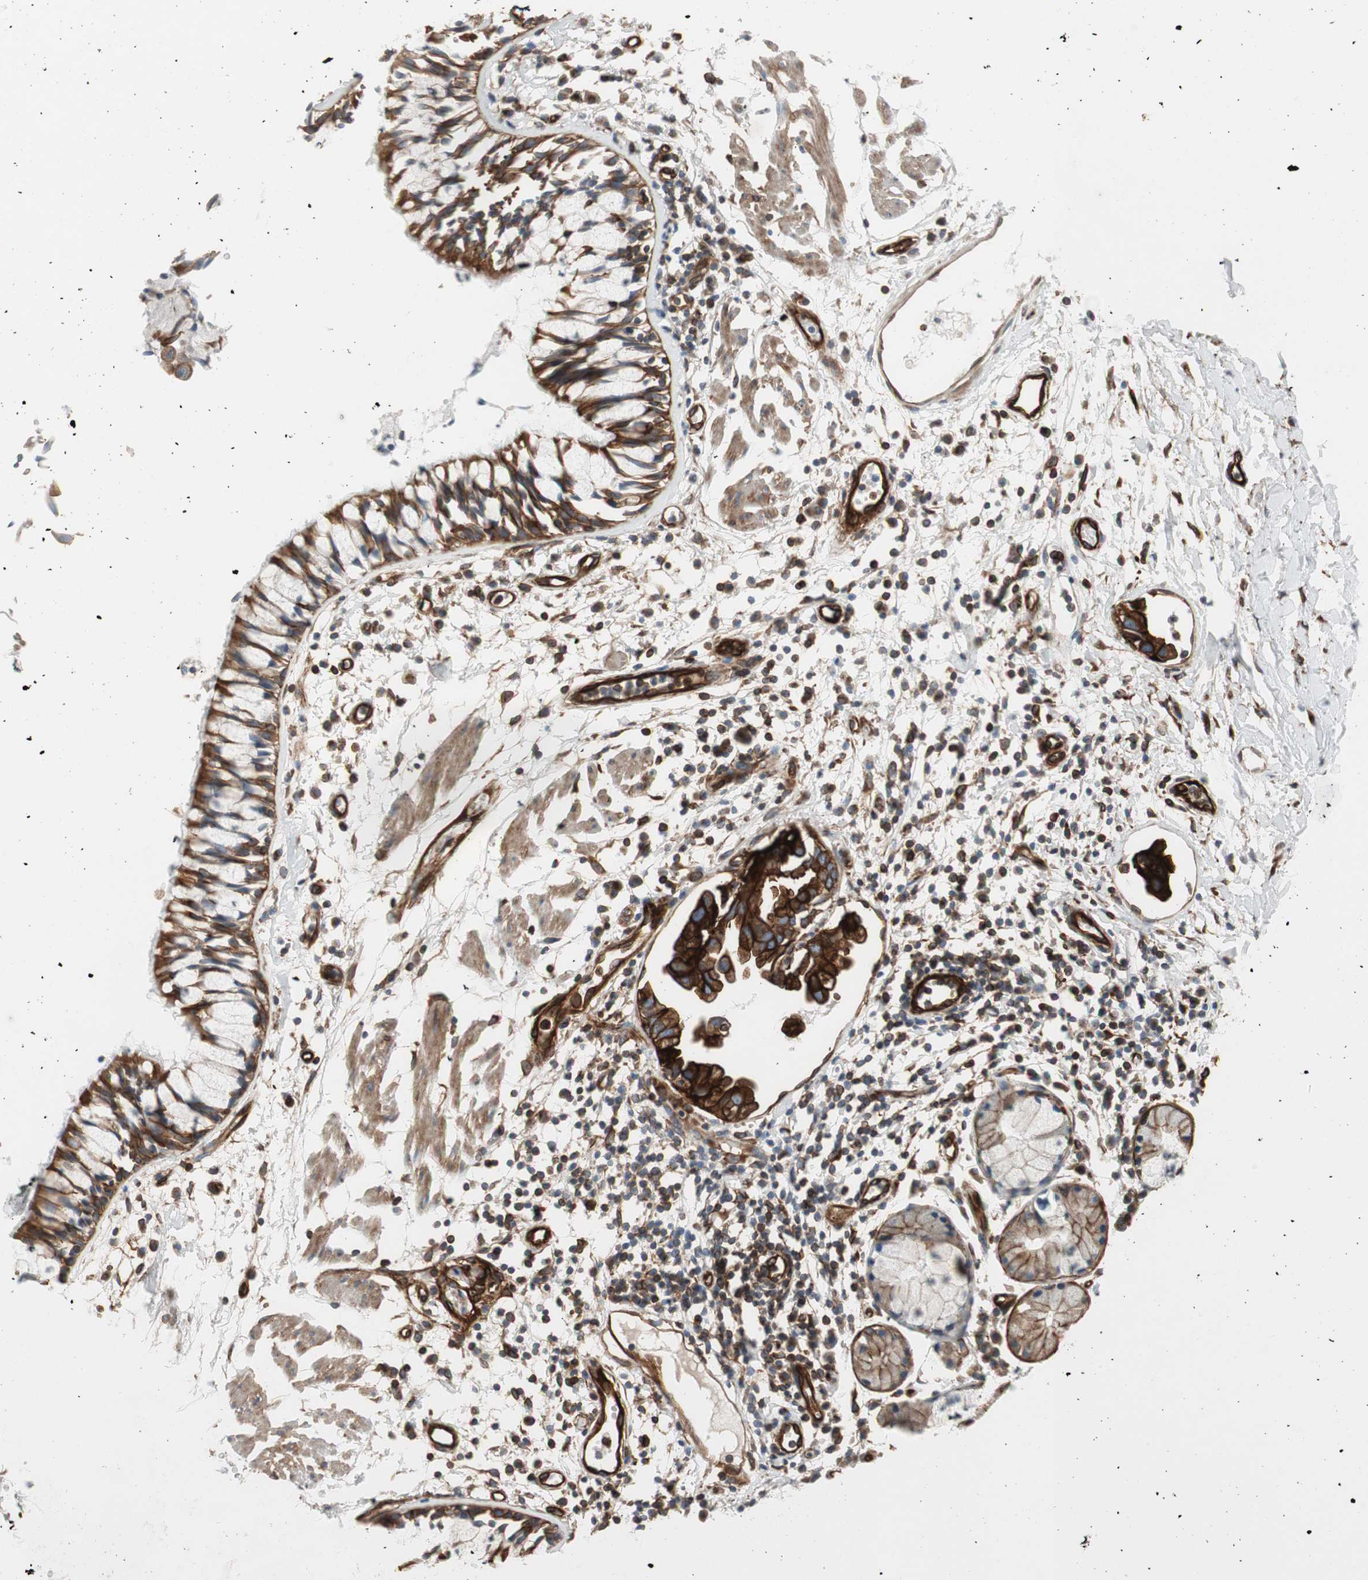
{"staining": {"intensity": "strong", "quantity": "25%-75%", "location": "cytoplasmic/membranous"}, "tissue": "adipose tissue", "cell_type": "Adipocytes", "image_type": "normal", "snomed": [{"axis": "morphology", "description": "Normal tissue, NOS"}, {"axis": "morphology", "description": "Adenocarcinoma, NOS"}, {"axis": "topography", "description": "Cartilage tissue"}, {"axis": "topography", "description": "Bronchus"}, {"axis": "topography", "description": "Lung"}], "caption": "High-magnification brightfield microscopy of benign adipose tissue stained with DAB (brown) and counterstained with hematoxylin (blue). adipocytes exhibit strong cytoplasmic/membranous positivity is appreciated in about25%-75% of cells.", "gene": "TCTA", "patient": {"sex": "female", "age": 67}}